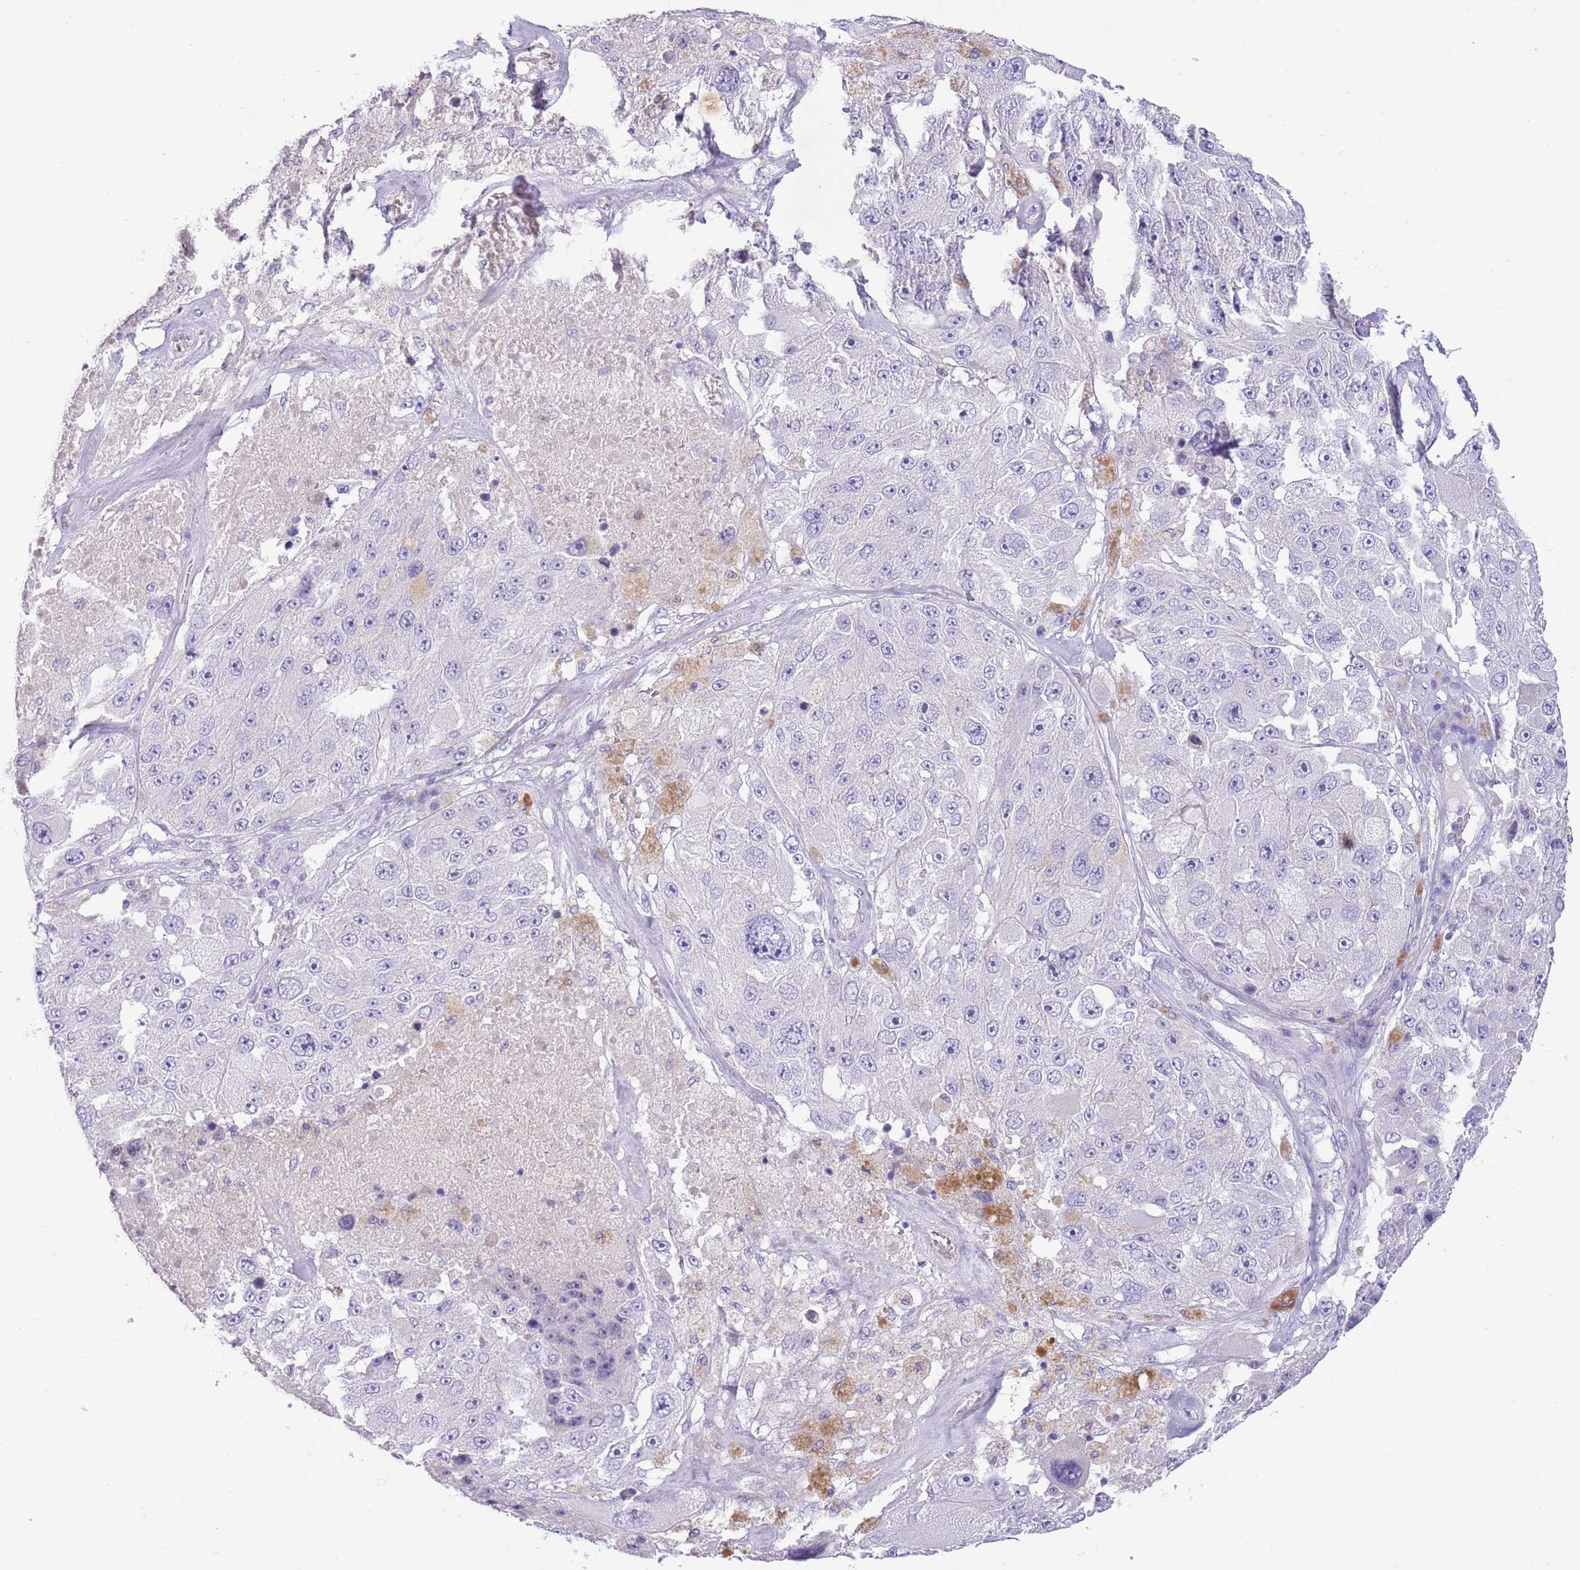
{"staining": {"intensity": "negative", "quantity": "none", "location": "none"}, "tissue": "melanoma", "cell_type": "Tumor cells", "image_type": "cancer", "snomed": [{"axis": "morphology", "description": "Malignant melanoma, Metastatic site"}, {"axis": "topography", "description": "Lymph node"}], "caption": "This is an immunohistochemistry (IHC) micrograph of malignant melanoma (metastatic site). There is no positivity in tumor cells.", "gene": "TOX2", "patient": {"sex": "male", "age": 62}}